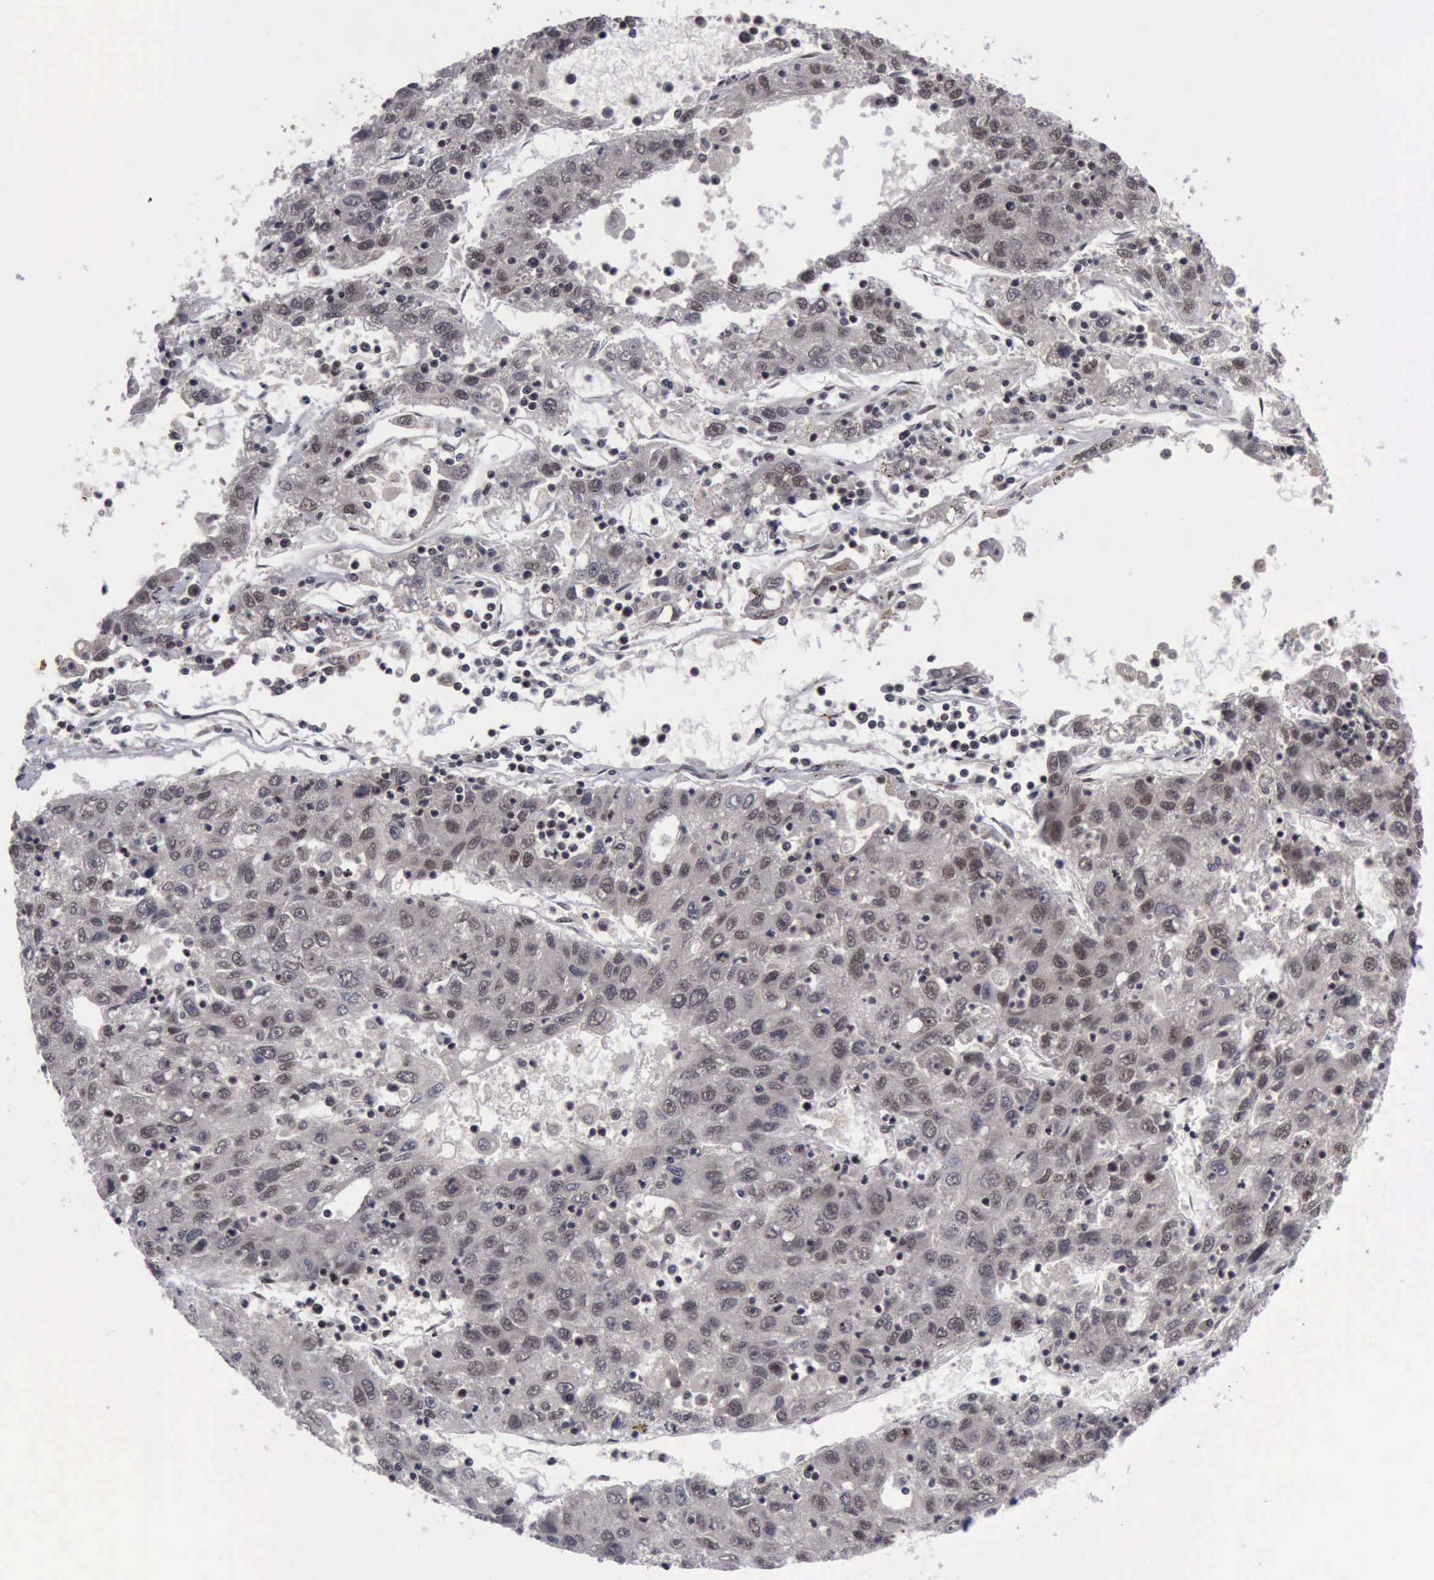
{"staining": {"intensity": "weak", "quantity": ">75%", "location": "nuclear"}, "tissue": "liver cancer", "cell_type": "Tumor cells", "image_type": "cancer", "snomed": [{"axis": "morphology", "description": "Carcinoma, Hepatocellular, NOS"}, {"axis": "topography", "description": "Liver"}], "caption": "Approximately >75% of tumor cells in liver cancer show weak nuclear protein positivity as visualized by brown immunohistochemical staining.", "gene": "ATM", "patient": {"sex": "male", "age": 49}}